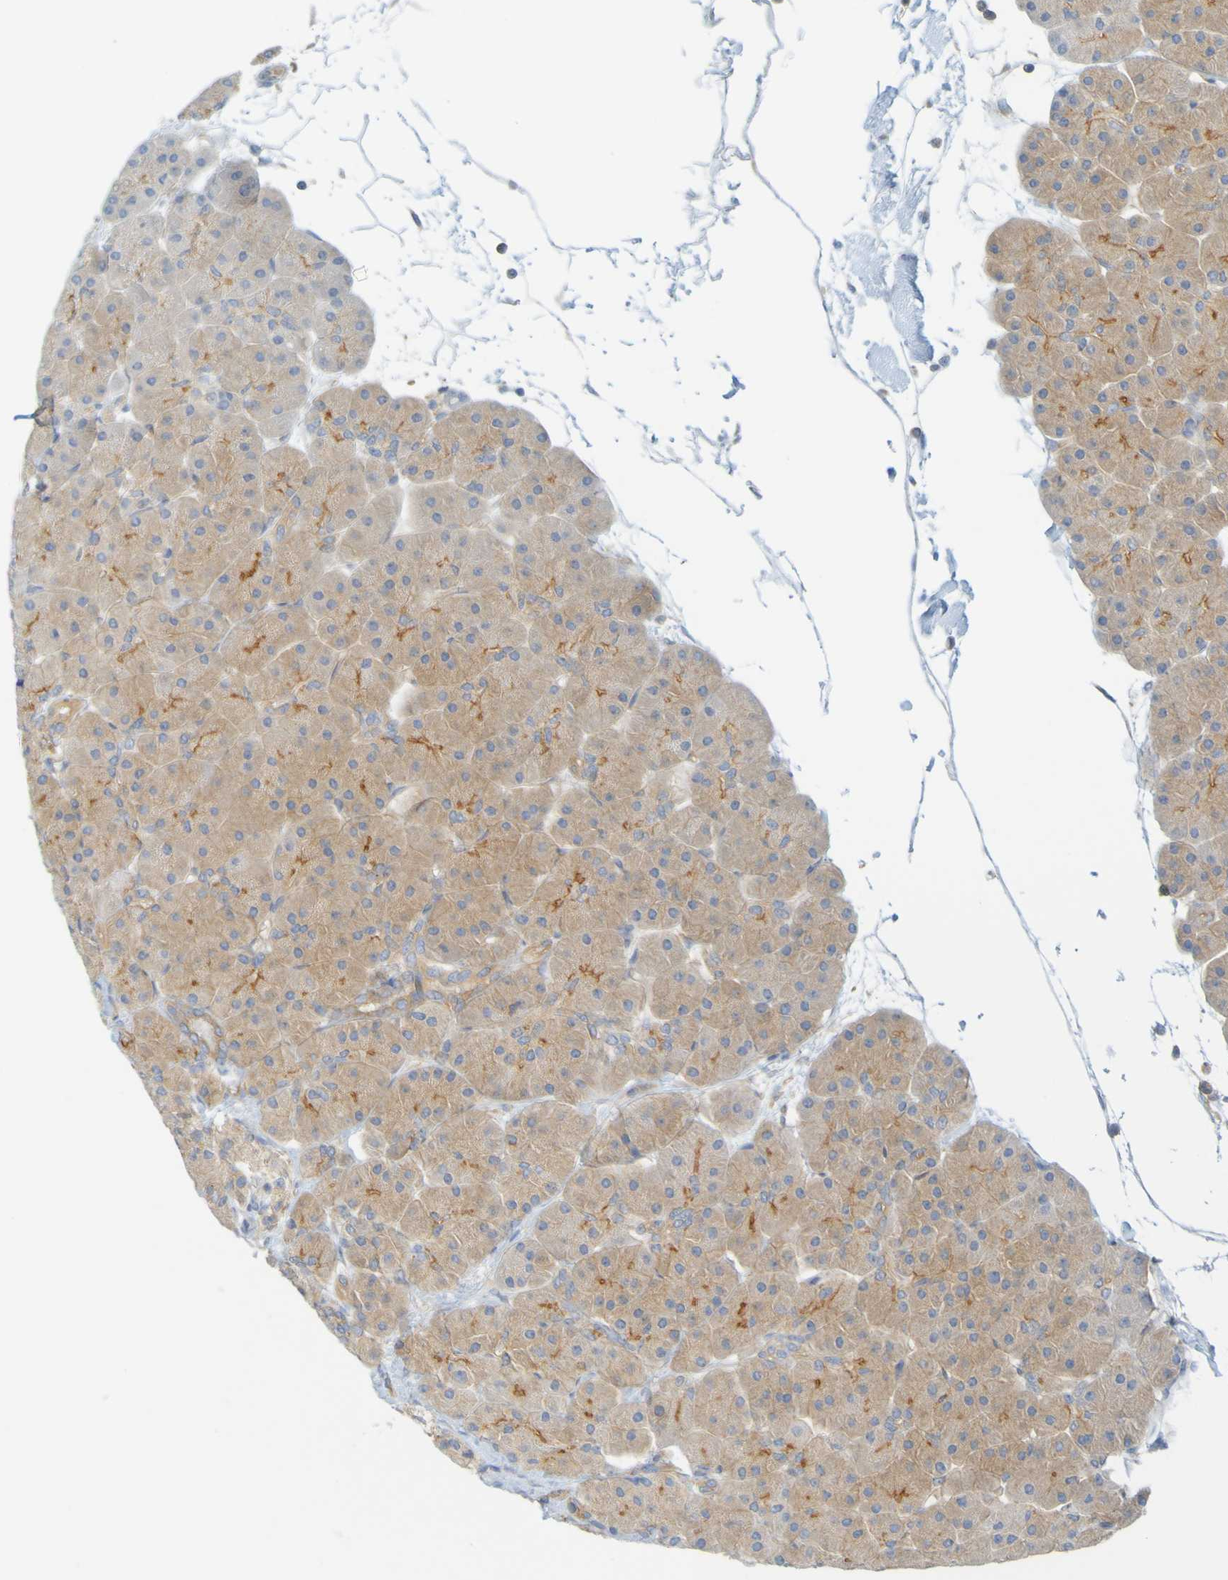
{"staining": {"intensity": "moderate", "quantity": ">75%", "location": "cytoplasmic/membranous"}, "tissue": "pancreas", "cell_type": "Exocrine glandular cells", "image_type": "normal", "snomed": [{"axis": "morphology", "description": "Normal tissue, NOS"}, {"axis": "topography", "description": "Pancreas"}], "caption": "Immunohistochemistry (IHC) (DAB (3,3'-diaminobenzidine)) staining of unremarkable human pancreas demonstrates moderate cytoplasmic/membranous protein staining in approximately >75% of exocrine glandular cells.", "gene": "APPL1", "patient": {"sex": "male", "age": 66}}